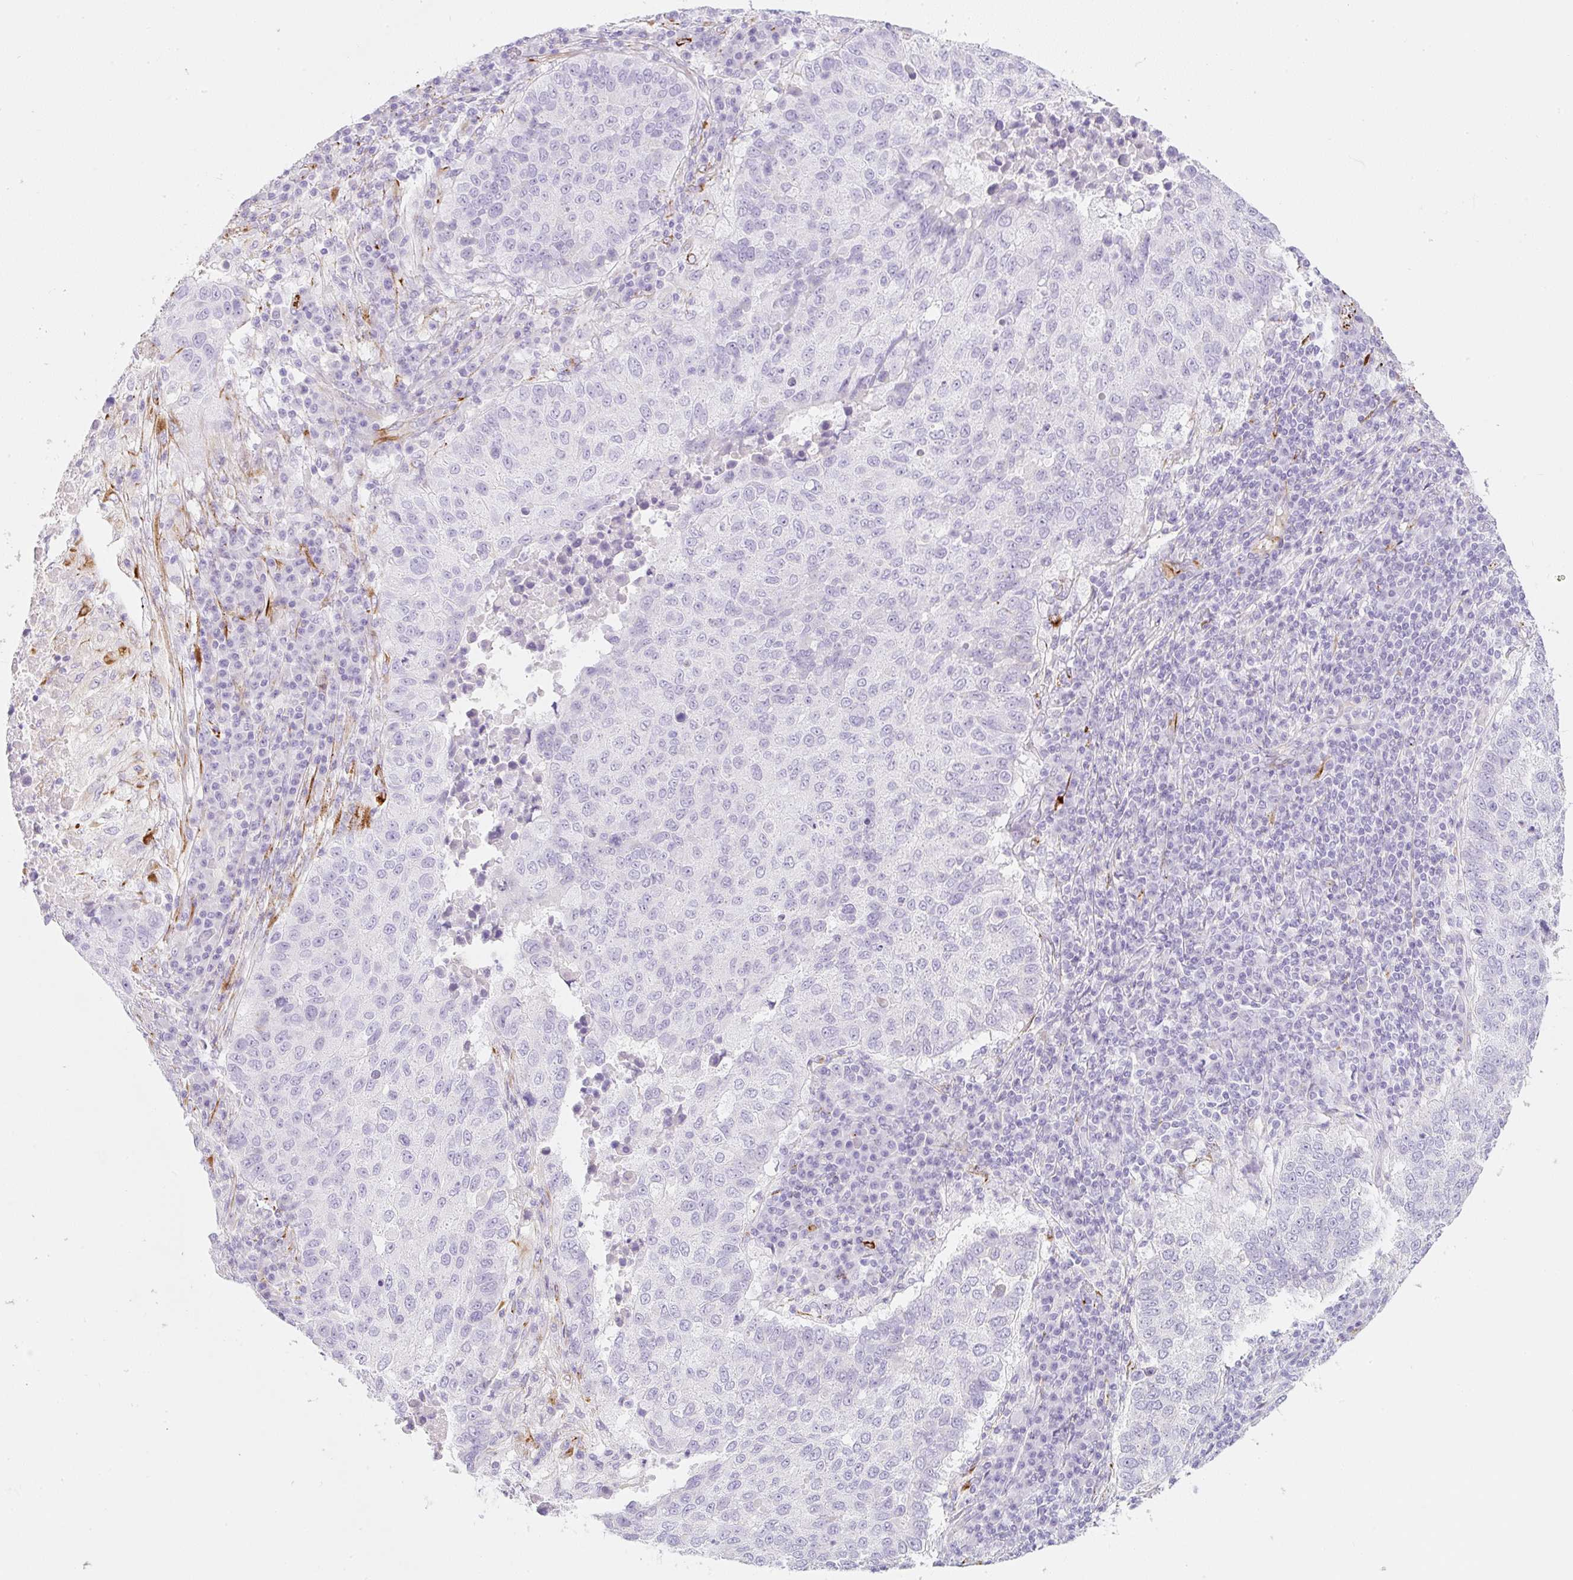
{"staining": {"intensity": "negative", "quantity": "none", "location": "none"}, "tissue": "lung cancer", "cell_type": "Tumor cells", "image_type": "cancer", "snomed": [{"axis": "morphology", "description": "Squamous cell carcinoma, NOS"}, {"axis": "topography", "description": "Lung"}], "caption": "An image of human squamous cell carcinoma (lung) is negative for staining in tumor cells. The staining was performed using DAB to visualize the protein expression in brown, while the nuclei were stained in blue with hematoxylin (Magnification: 20x).", "gene": "ZNF689", "patient": {"sex": "male", "age": 73}}